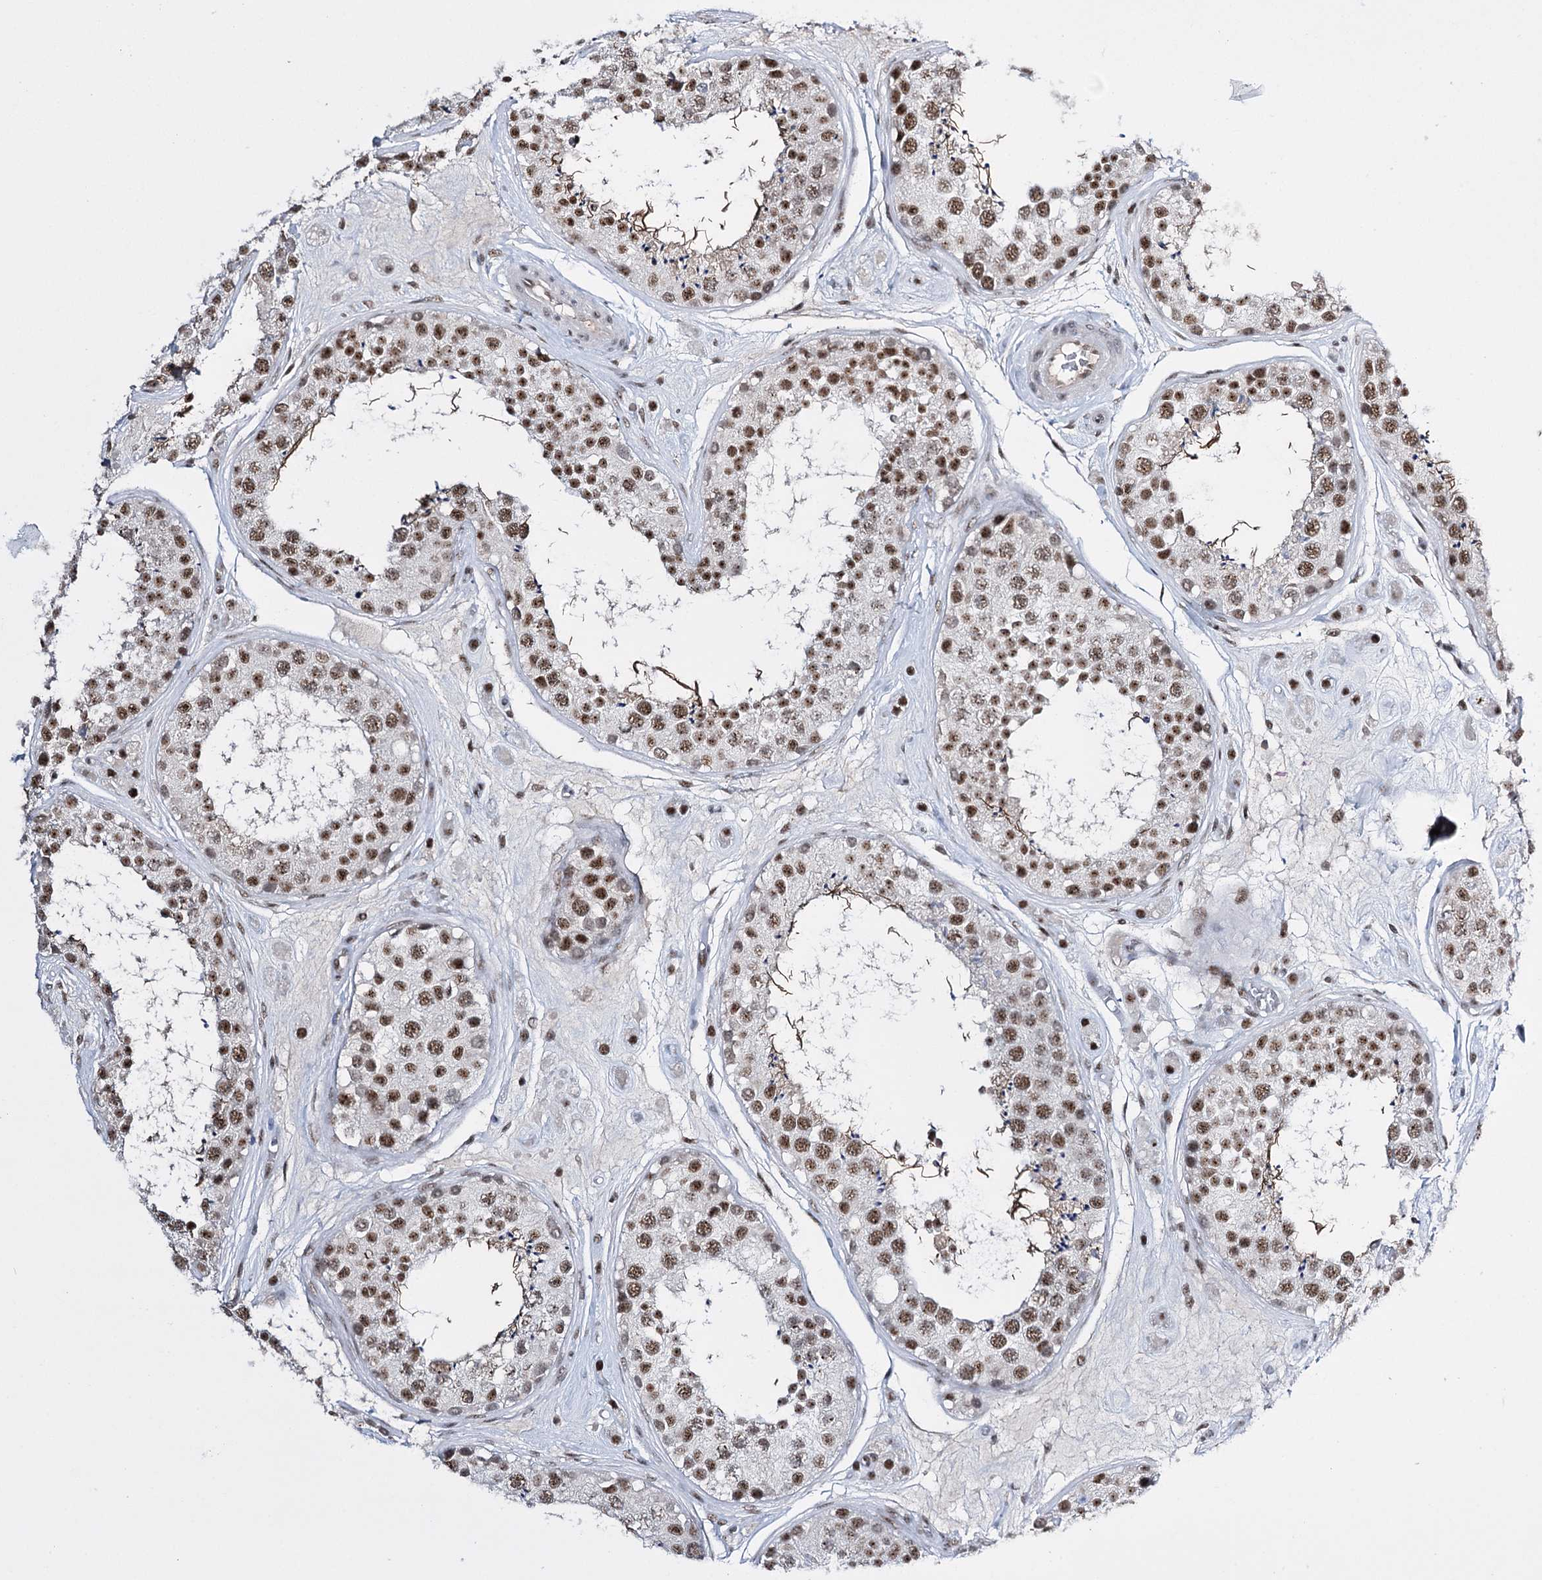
{"staining": {"intensity": "moderate", "quantity": ">75%", "location": "nuclear"}, "tissue": "testis", "cell_type": "Cells in seminiferous ducts", "image_type": "normal", "snomed": [{"axis": "morphology", "description": "Normal tissue, NOS"}, {"axis": "topography", "description": "Testis"}], "caption": "IHC micrograph of normal testis stained for a protein (brown), which exhibits medium levels of moderate nuclear expression in about >75% of cells in seminiferous ducts.", "gene": "PRPF40A", "patient": {"sex": "male", "age": 25}}